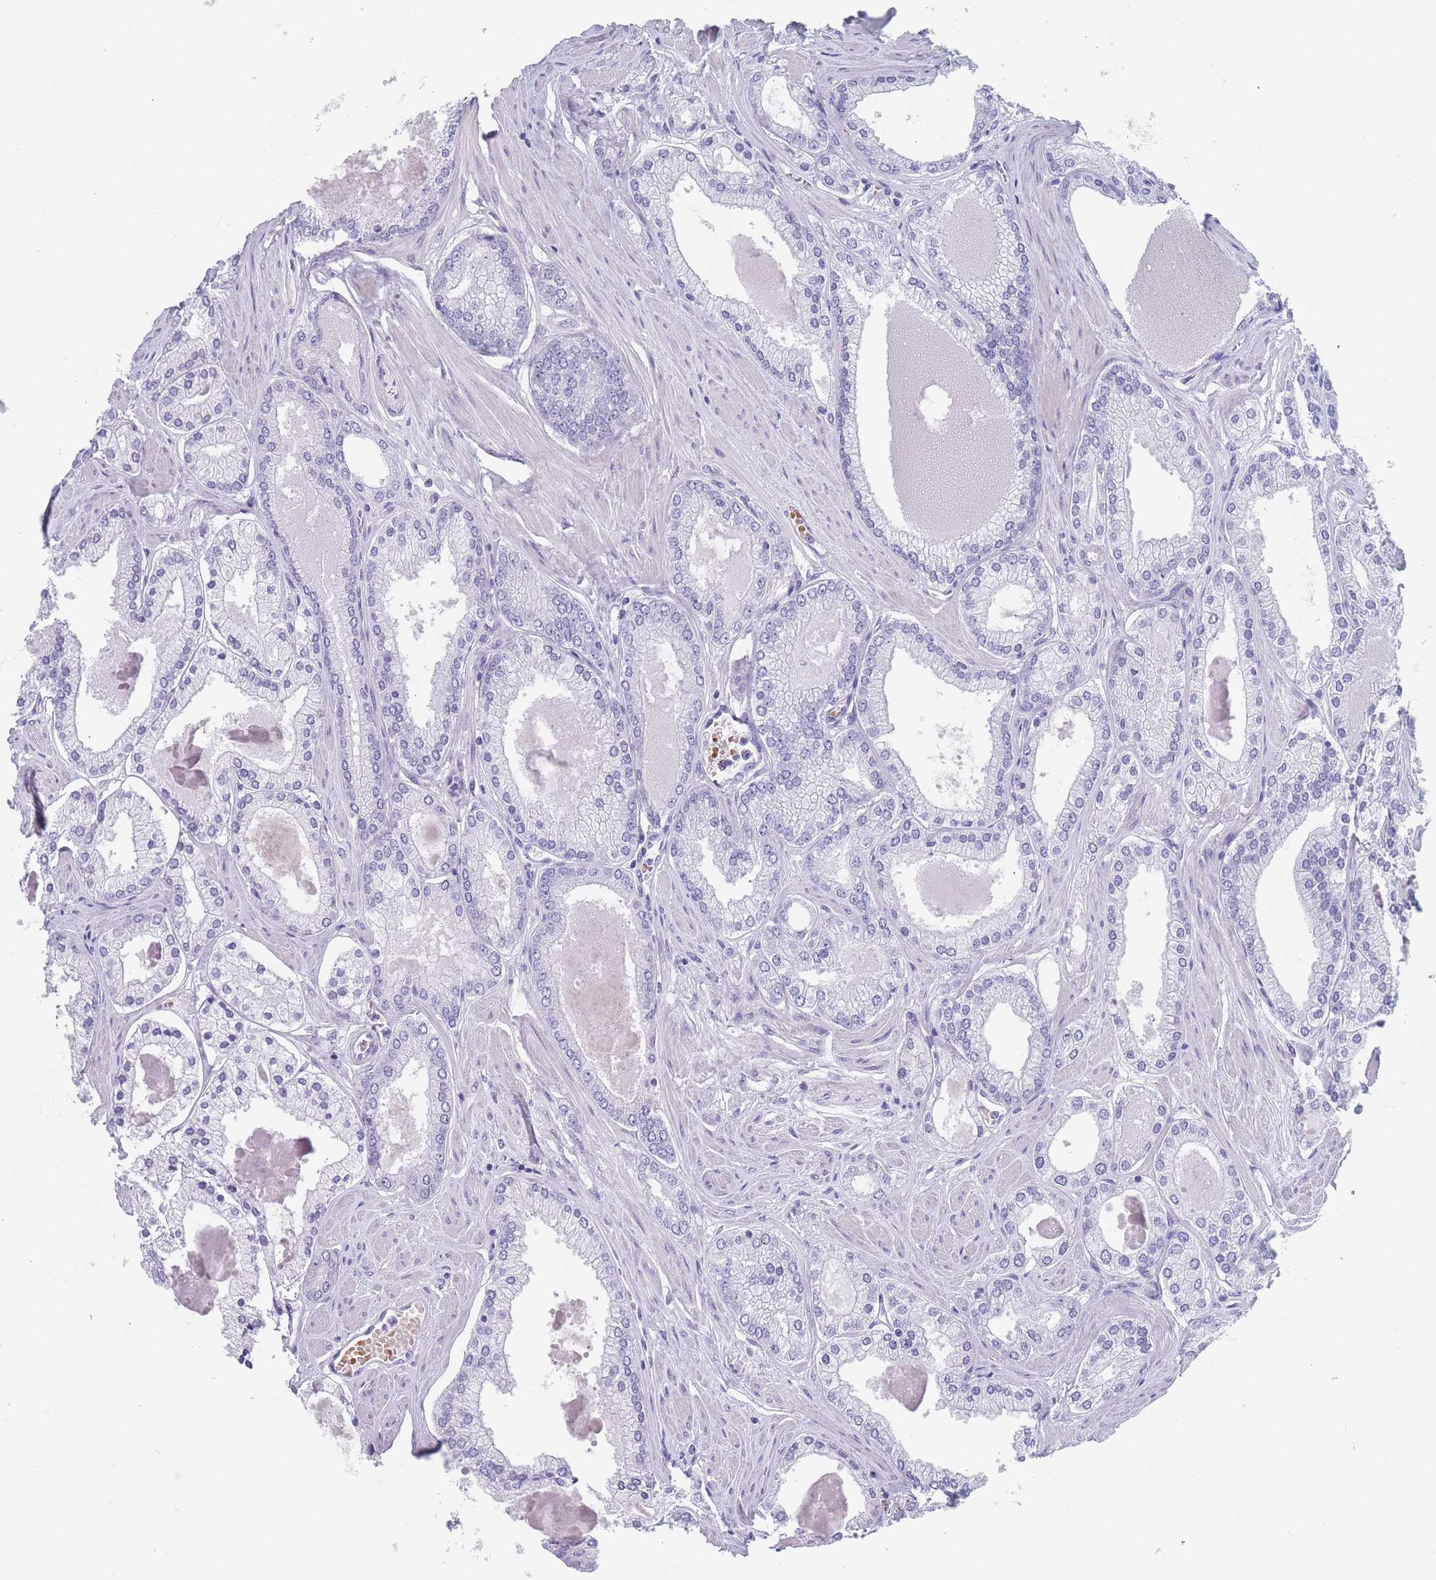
{"staining": {"intensity": "negative", "quantity": "none", "location": "none"}, "tissue": "prostate cancer", "cell_type": "Tumor cells", "image_type": "cancer", "snomed": [{"axis": "morphology", "description": "Adenocarcinoma, Low grade"}, {"axis": "topography", "description": "Prostate"}], "caption": "Tumor cells show no significant staining in adenocarcinoma (low-grade) (prostate). (Immunohistochemistry, brightfield microscopy, high magnification).", "gene": "OR5D16", "patient": {"sex": "male", "age": 42}}